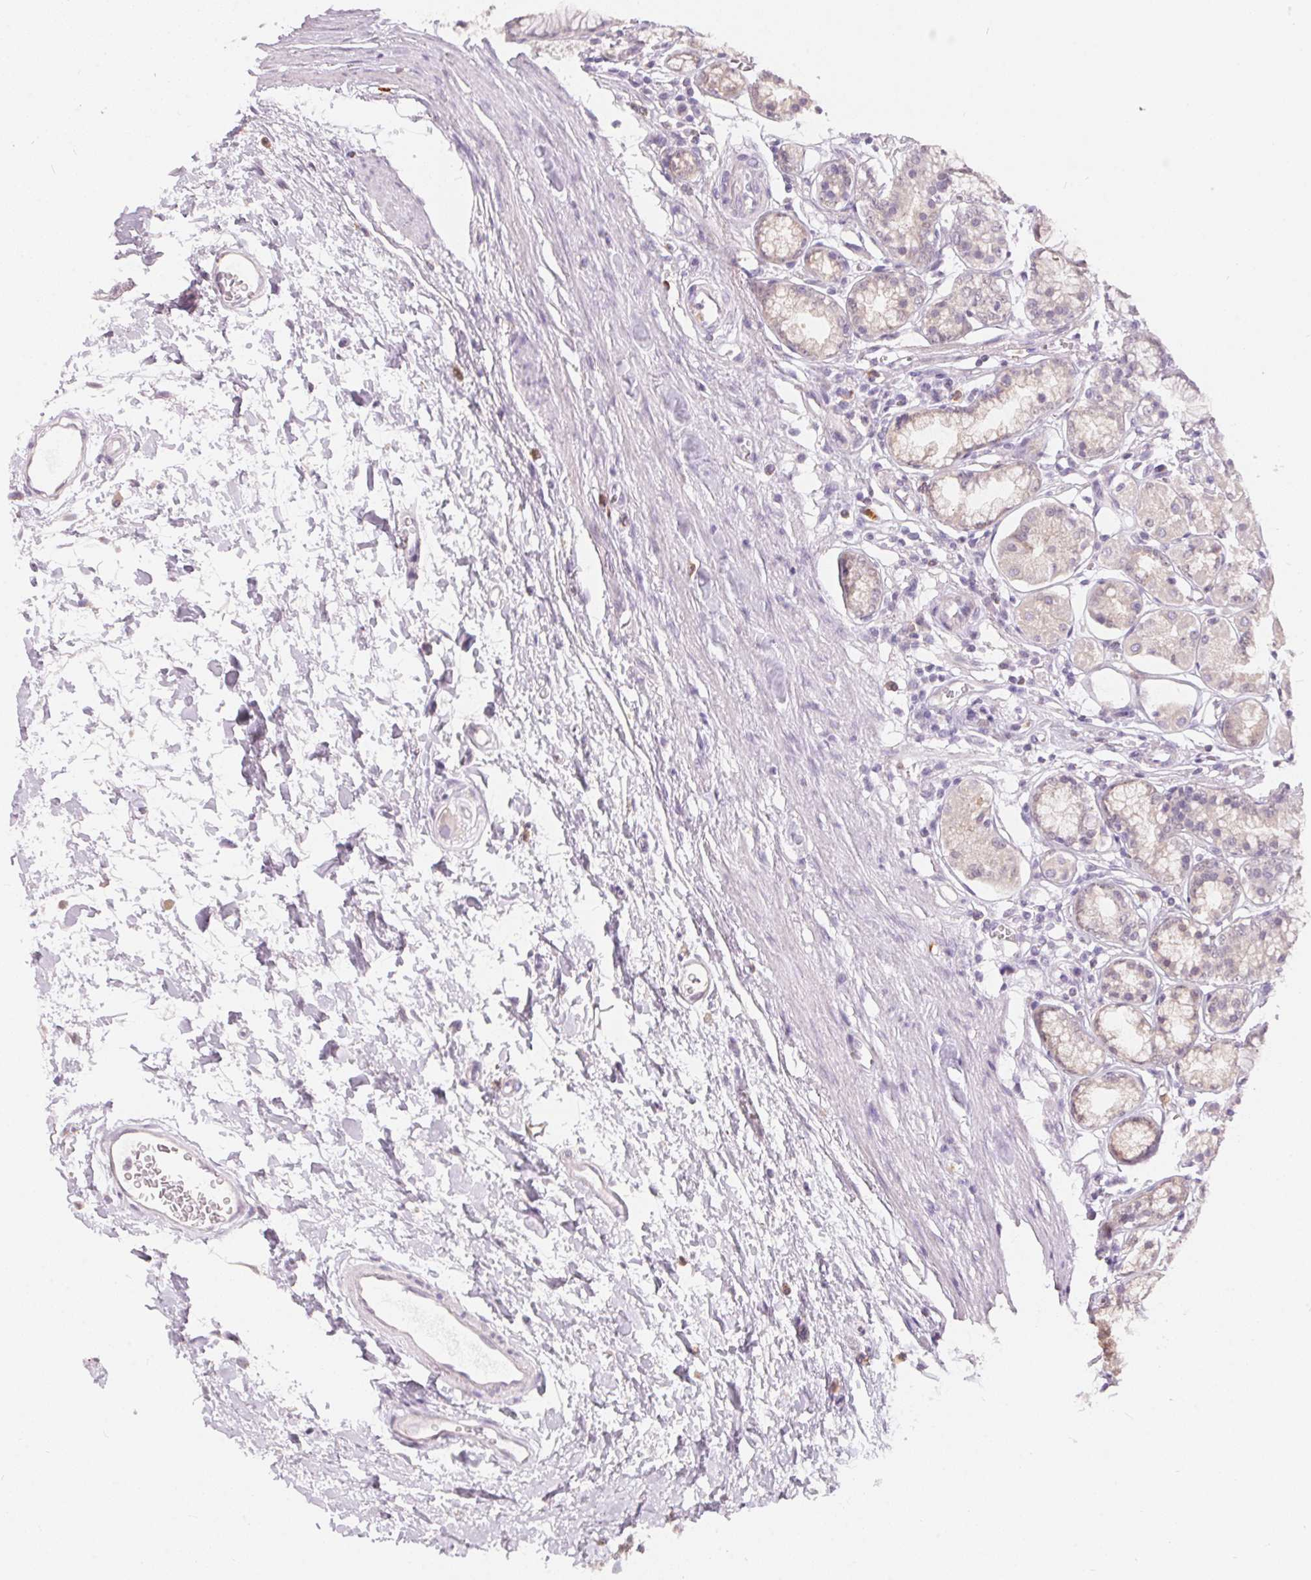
{"staining": {"intensity": "weak", "quantity": "<25%", "location": "cytoplasmic/membranous"}, "tissue": "stomach", "cell_type": "Glandular cells", "image_type": "normal", "snomed": [{"axis": "morphology", "description": "Normal tissue, NOS"}, {"axis": "topography", "description": "Stomach"}, {"axis": "topography", "description": "Stomach, lower"}], "caption": "There is no significant positivity in glandular cells of stomach. (IHC, brightfield microscopy, high magnification).", "gene": "SERPINB1", "patient": {"sex": "male", "age": 76}}